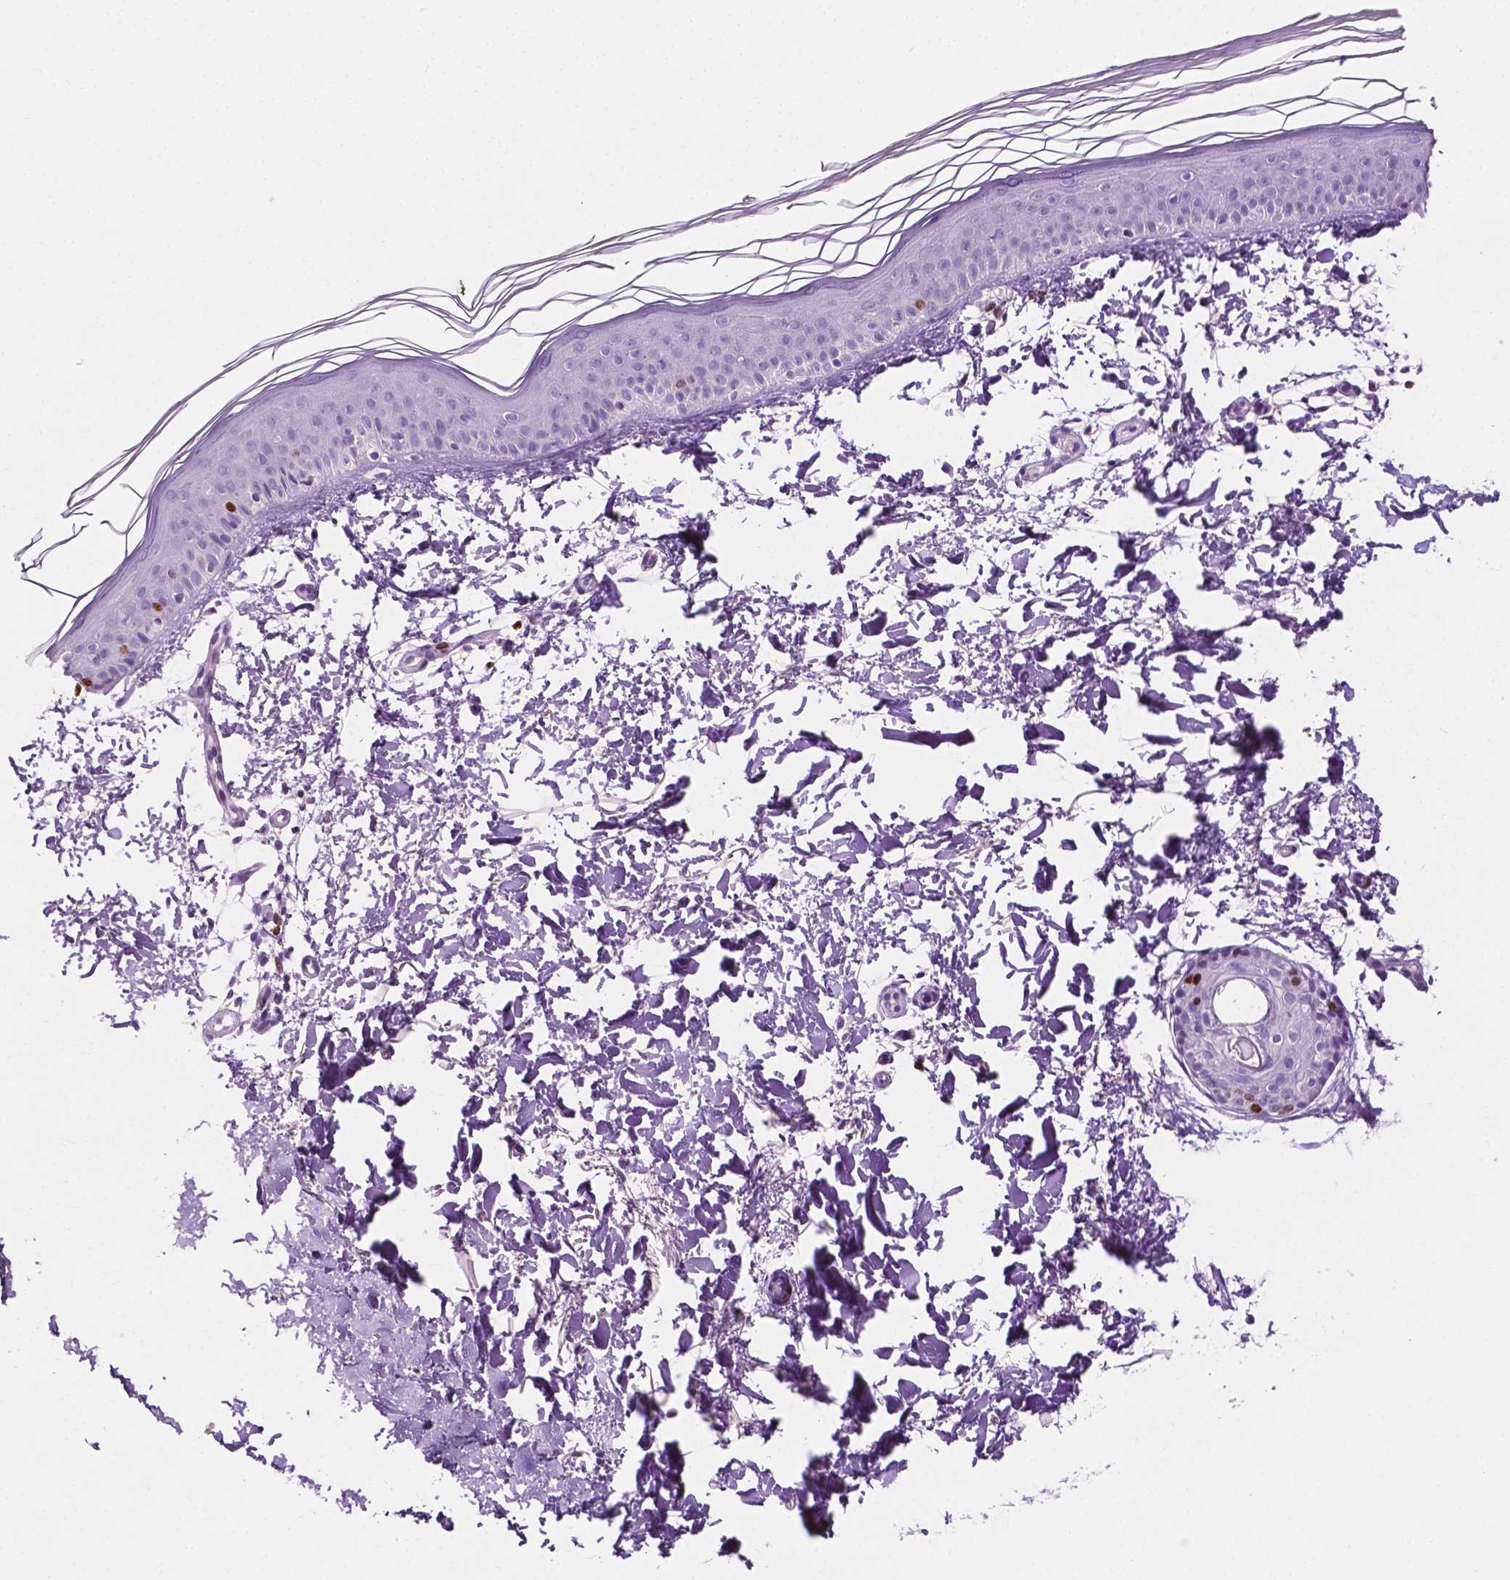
{"staining": {"intensity": "negative", "quantity": "none", "location": "none"}, "tissue": "skin", "cell_type": "Fibroblasts", "image_type": "normal", "snomed": [{"axis": "morphology", "description": "Normal tissue, NOS"}, {"axis": "topography", "description": "Skin"}], "caption": "Immunohistochemical staining of unremarkable human skin exhibits no significant positivity in fibroblasts. (Brightfield microscopy of DAB (3,3'-diaminobenzidine) immunohistochemistry (IHC) at high magnification).", "gene": "SIAH2", "patient": {"sex": "female", "age": 62}}